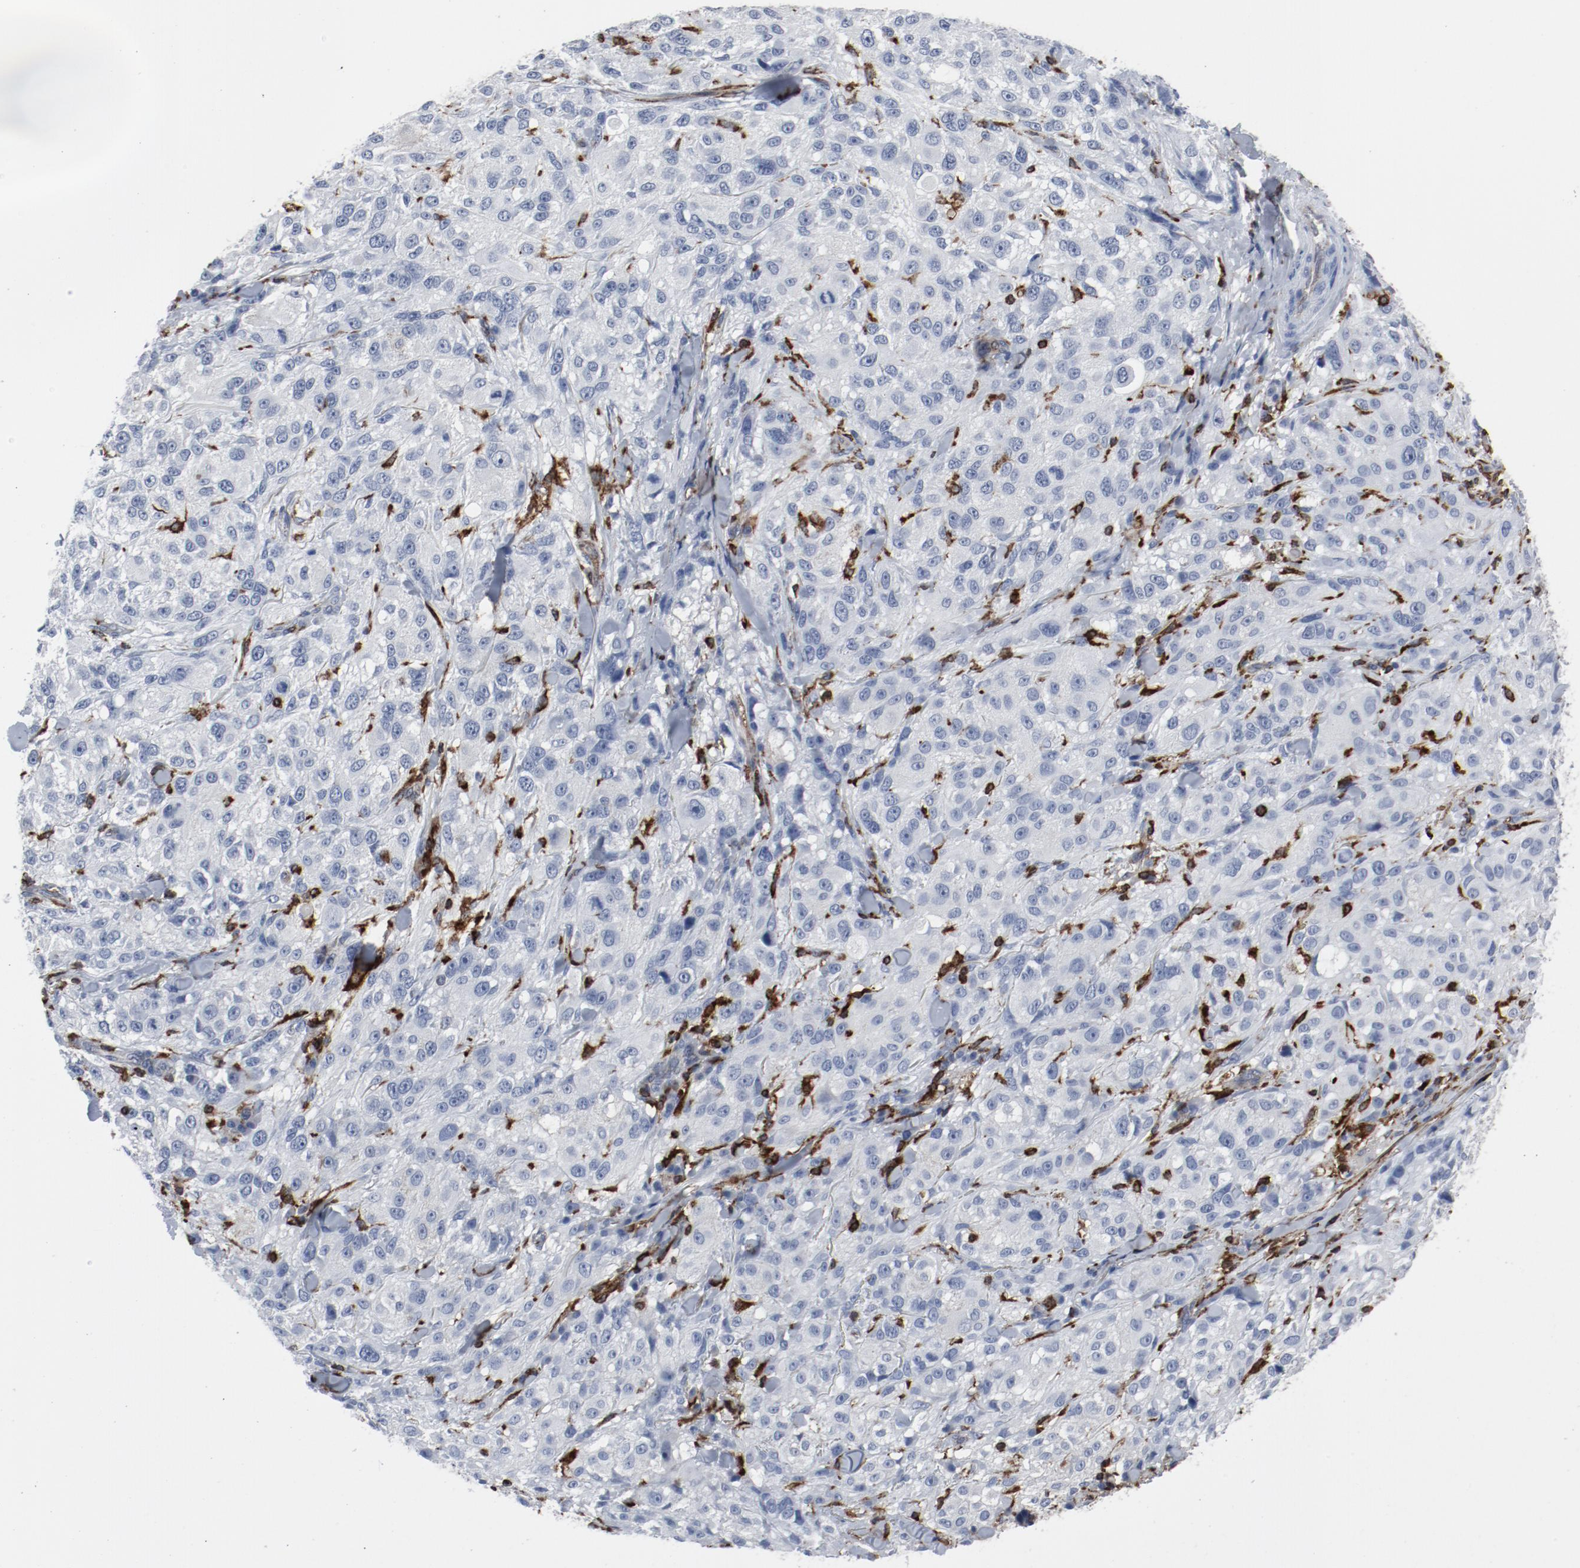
{"staining": {"intensity": "negative", "quantity": "none", "location": "none"}, "tissue": "melanoma", "cell_type": "Tumor cells", "image_type": "cancer", "snomed": [{"axis": "morphology", "description": "Necrosis, NOS"}, {"axis": "morphology", "description": "Malignant melanoma, NOS"}, {"axis": "topography", "description": "Skin"}], "caption": "High power microscopy photomicrograph of an immunohistochemistry (IHC) image of malignant melanoma, revealing no significant positivity in tumor cells.", "gene": "LCP2", "patient": {"sex": "female", "age": 87}}